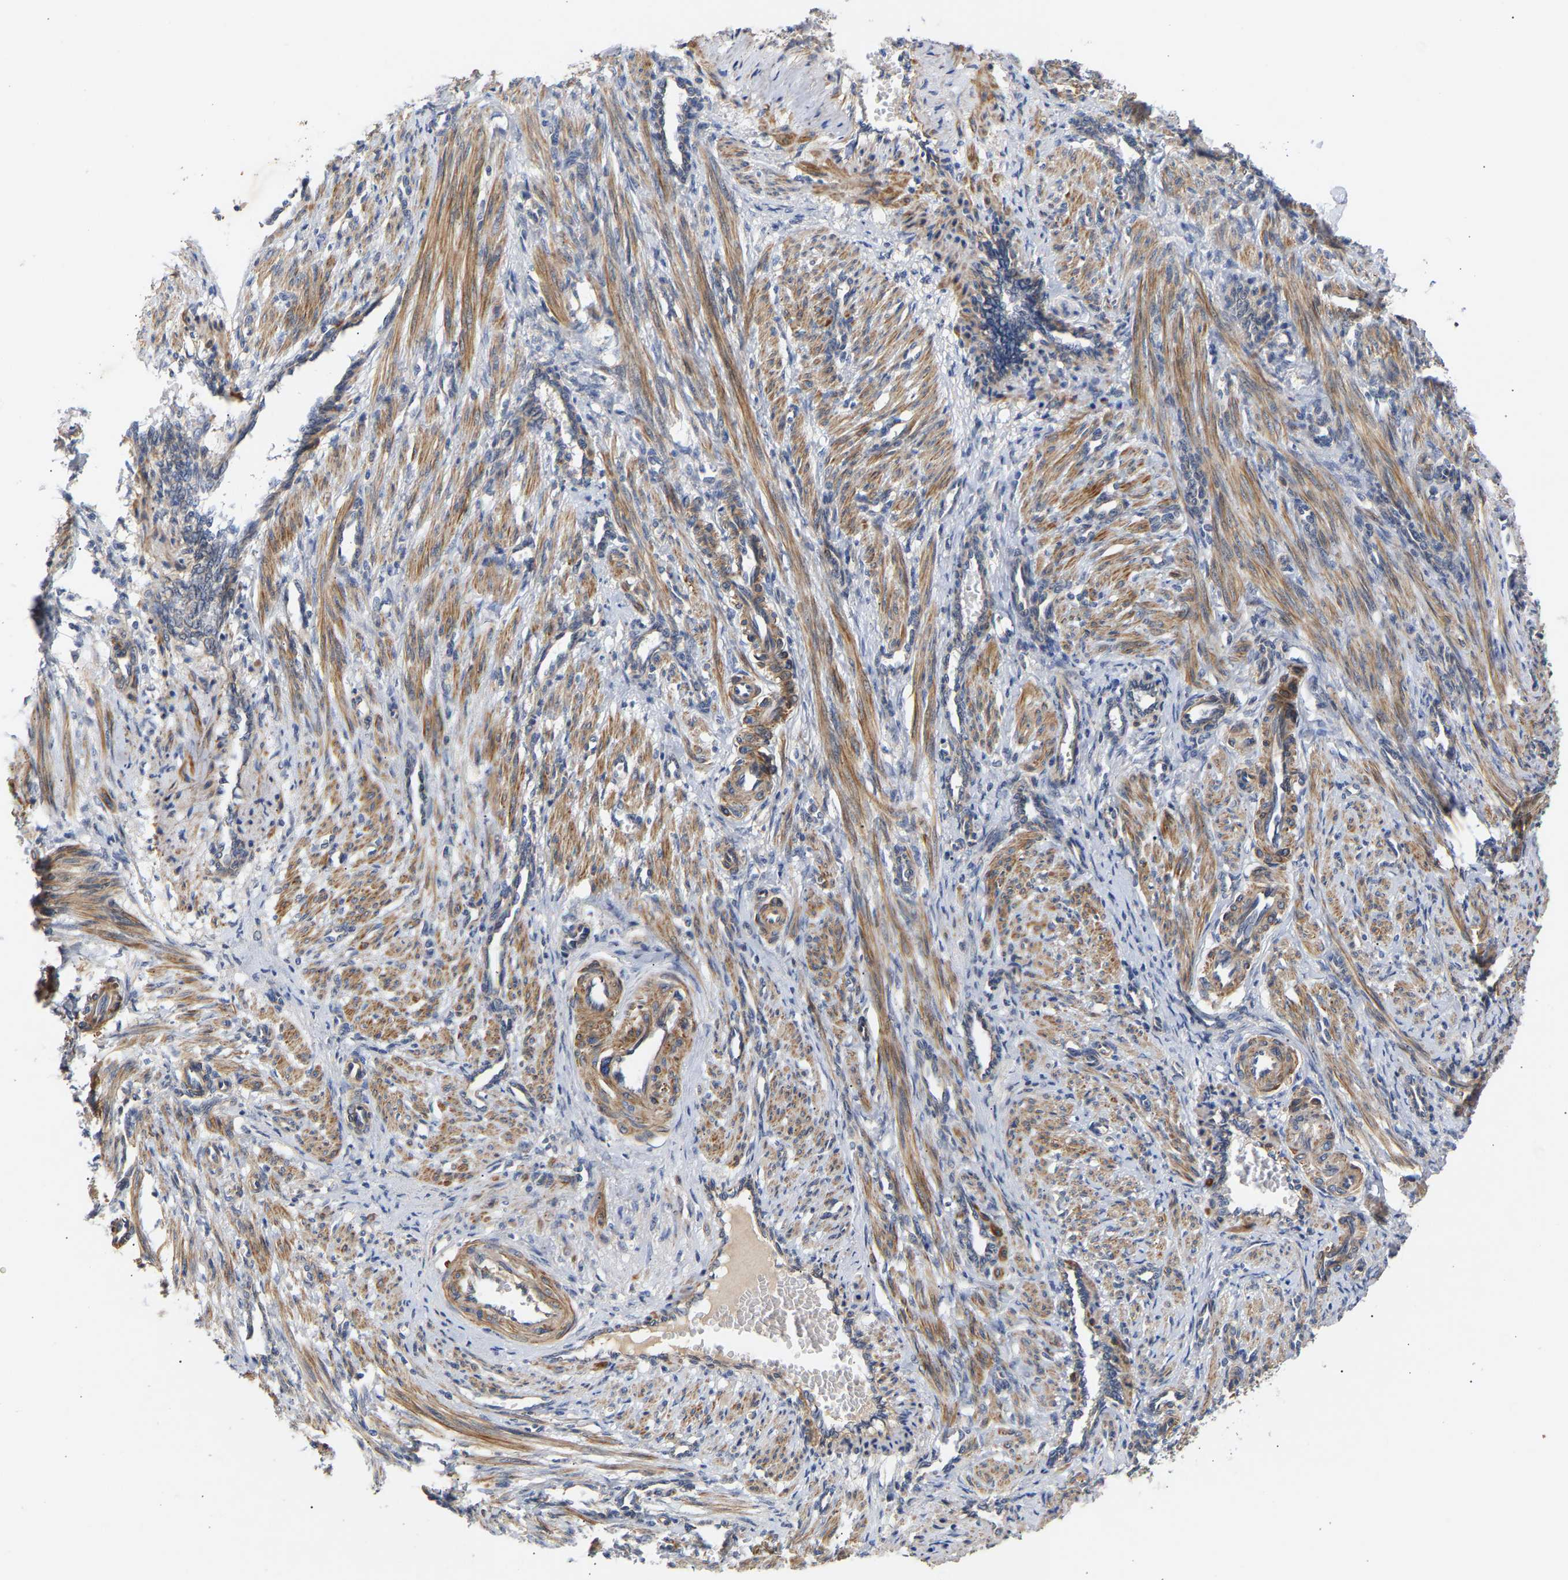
{"staining": {"intensity": "moderate", "quantity": ">75%", "location": "cytoplasmic/membranous"}, "tissue": "smooth muscle", "cell_type": "Smooth muscle cells", "image_type": "normal", "snomed": [{"axis": "morphology", "description": "Normal tissue, NOS"}, {"axis": "topography", "description": "Endometrium"}], "caption": "Immunohistochemical staining of unremarkable human smooth muscle exhibits moderate cytoplasmic/membranous protein expression in approximately >75% of smooth muscle cells.", "gene": "KASH5", "patient": {"sex": "female", "age": 33}}